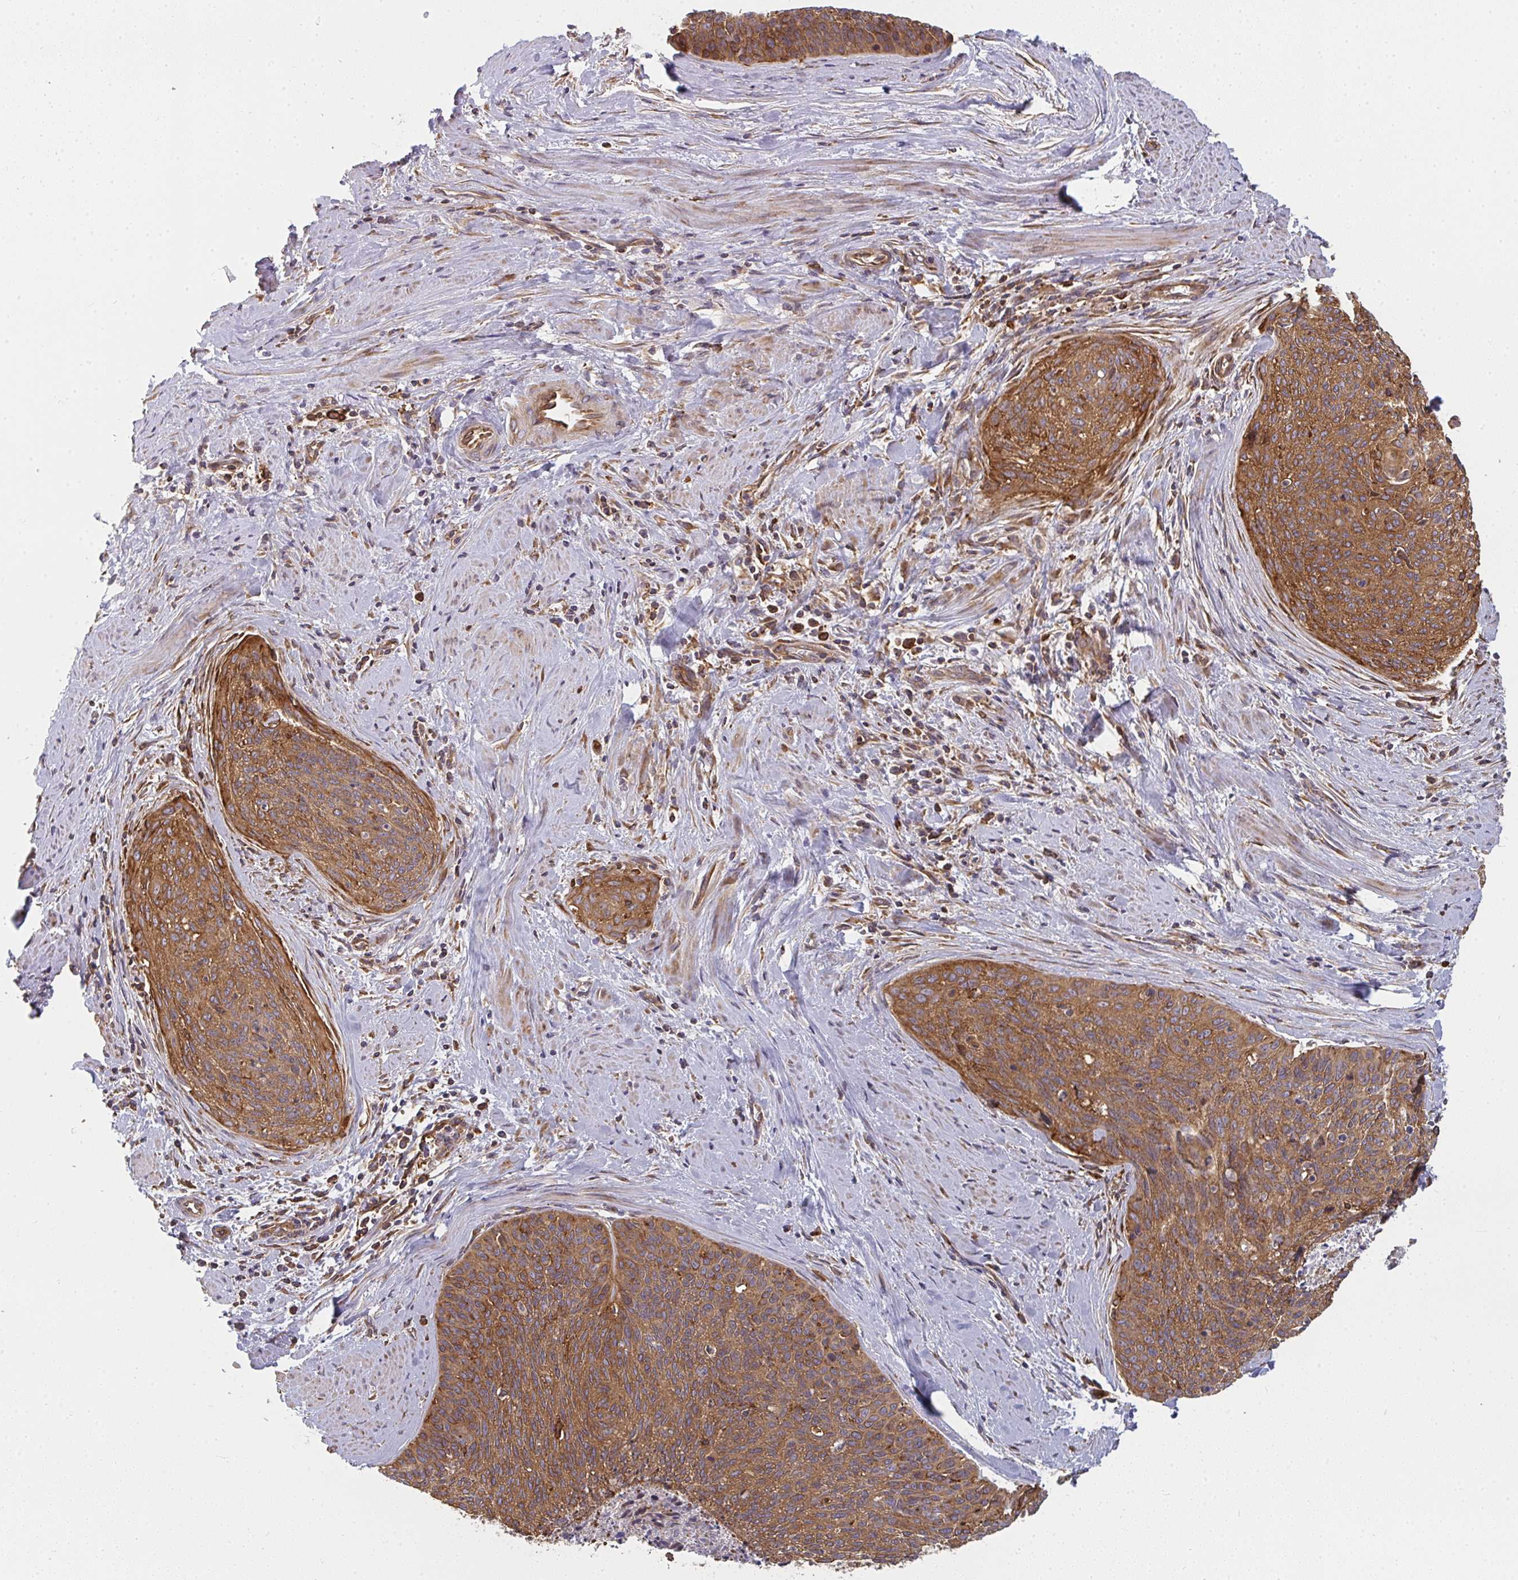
{"staining": {"intensity": "moderate", "quantity": ">75%", "location": "cytoplasmic/membranous"}, "tissue": "cervical cancer", "cell_type": "Tumor cells", "image_type": "cancer", "snomed": [{"axis": "morphology", "description": "Squamous cell carcinoma, NOS"}, {"axis": "topography", "description": "Cervix"}], "caption": "DAB (3,3'-diaminobenzidine) immunohistochemical staining of human cervical cancer (squamous cell carcinoma) demonstrates moderate cytoplasmic/membranous protein expression in approximately >75% of tumor cells.", "gene": "CSF3R", "patient": {"sex": "female", "age": 55}}